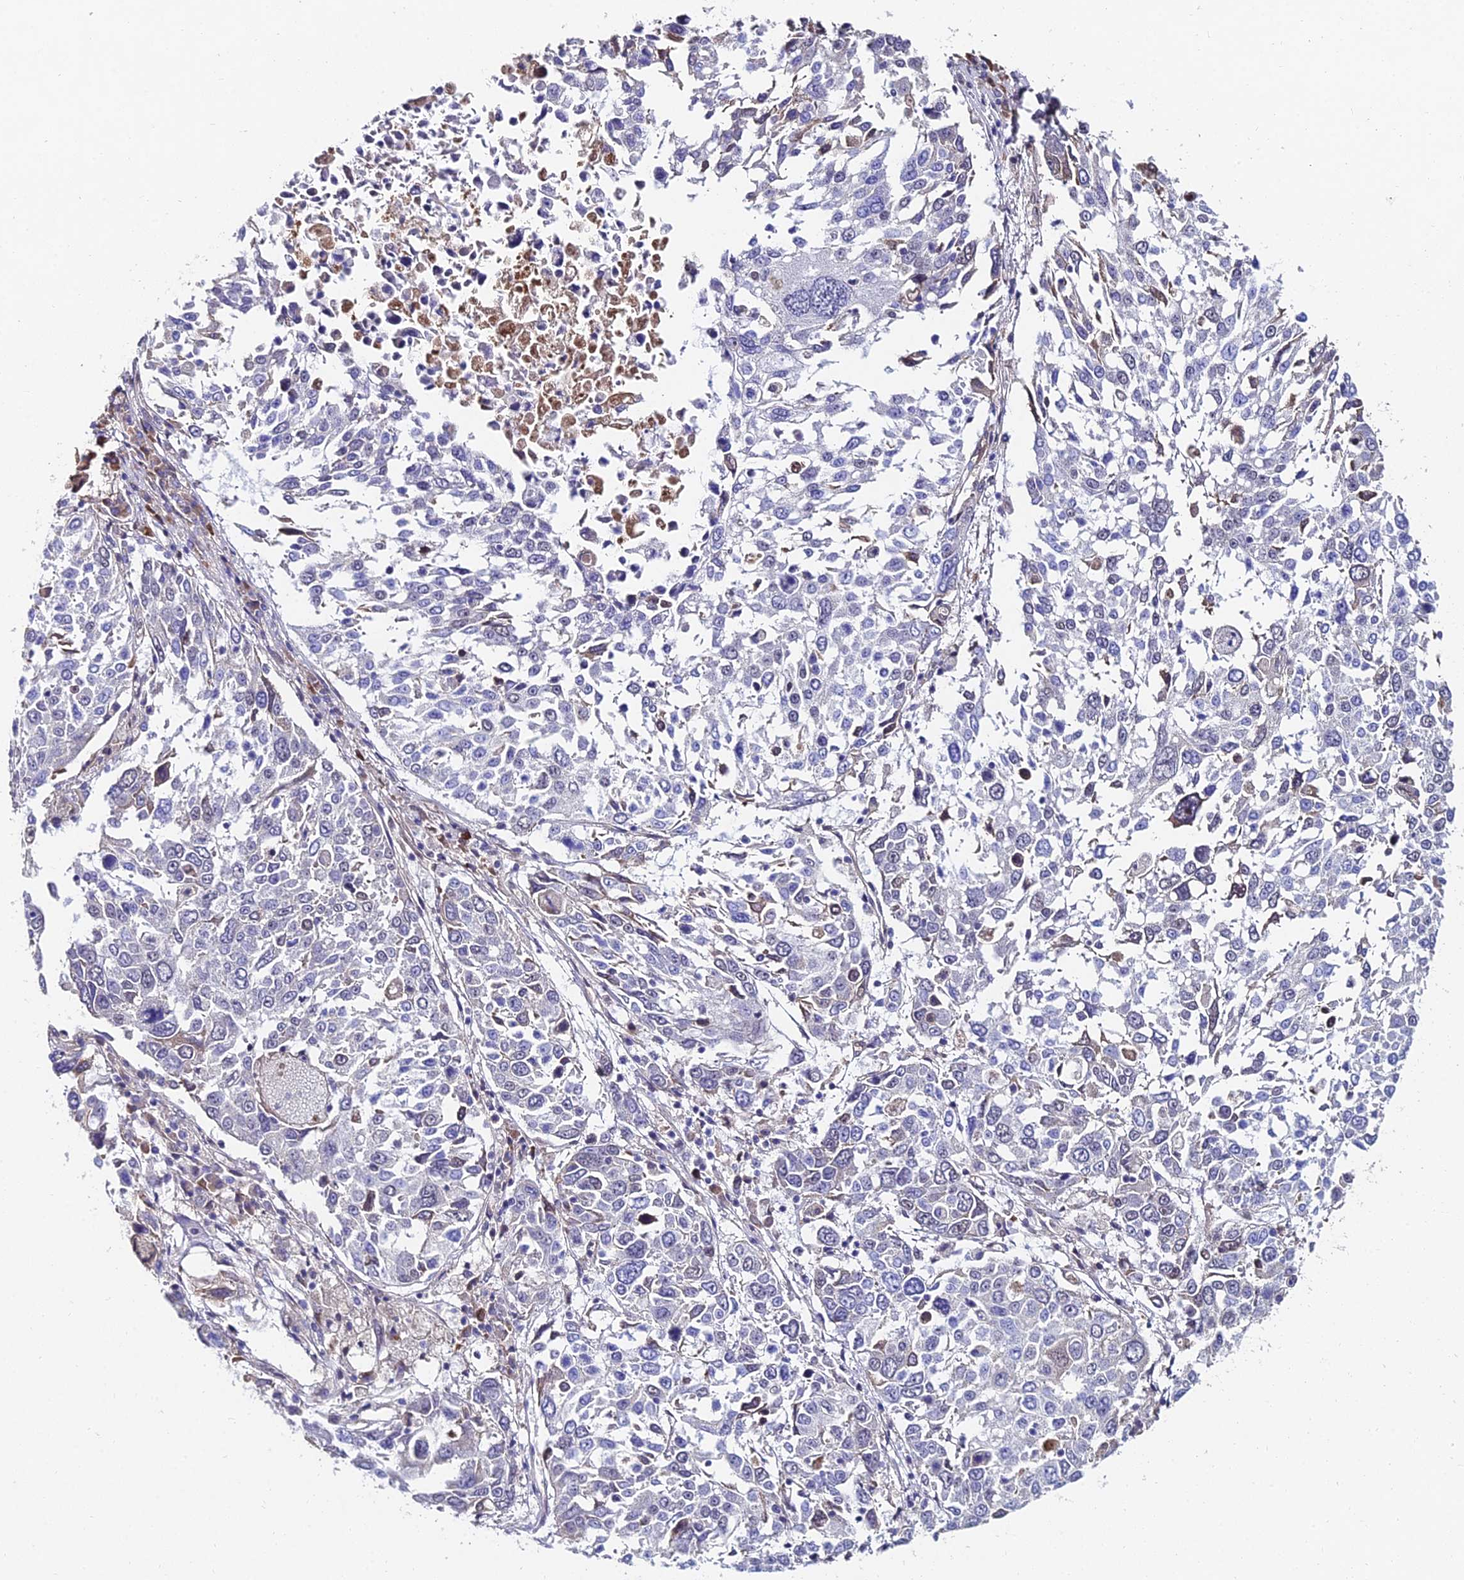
{"staining": {"intensity": "negative", "quantity": "none", "location": "none"}, "tissue": "lung cancer", "cell_type": "Tumor cells", "image_type": "cancer", "snomed": [{"axis": "morphology", "description": "Squamous cell carcinoma, NOS"}, {"axis": "topography", "description": "Lung"}], "caption": "A micrograph of squamous cell carcinoma (lung) stained for a protein reveals no brown staining in tumor cells.", "gene": "TRIM24", "patient": {"sex": "male", "age": 65}}